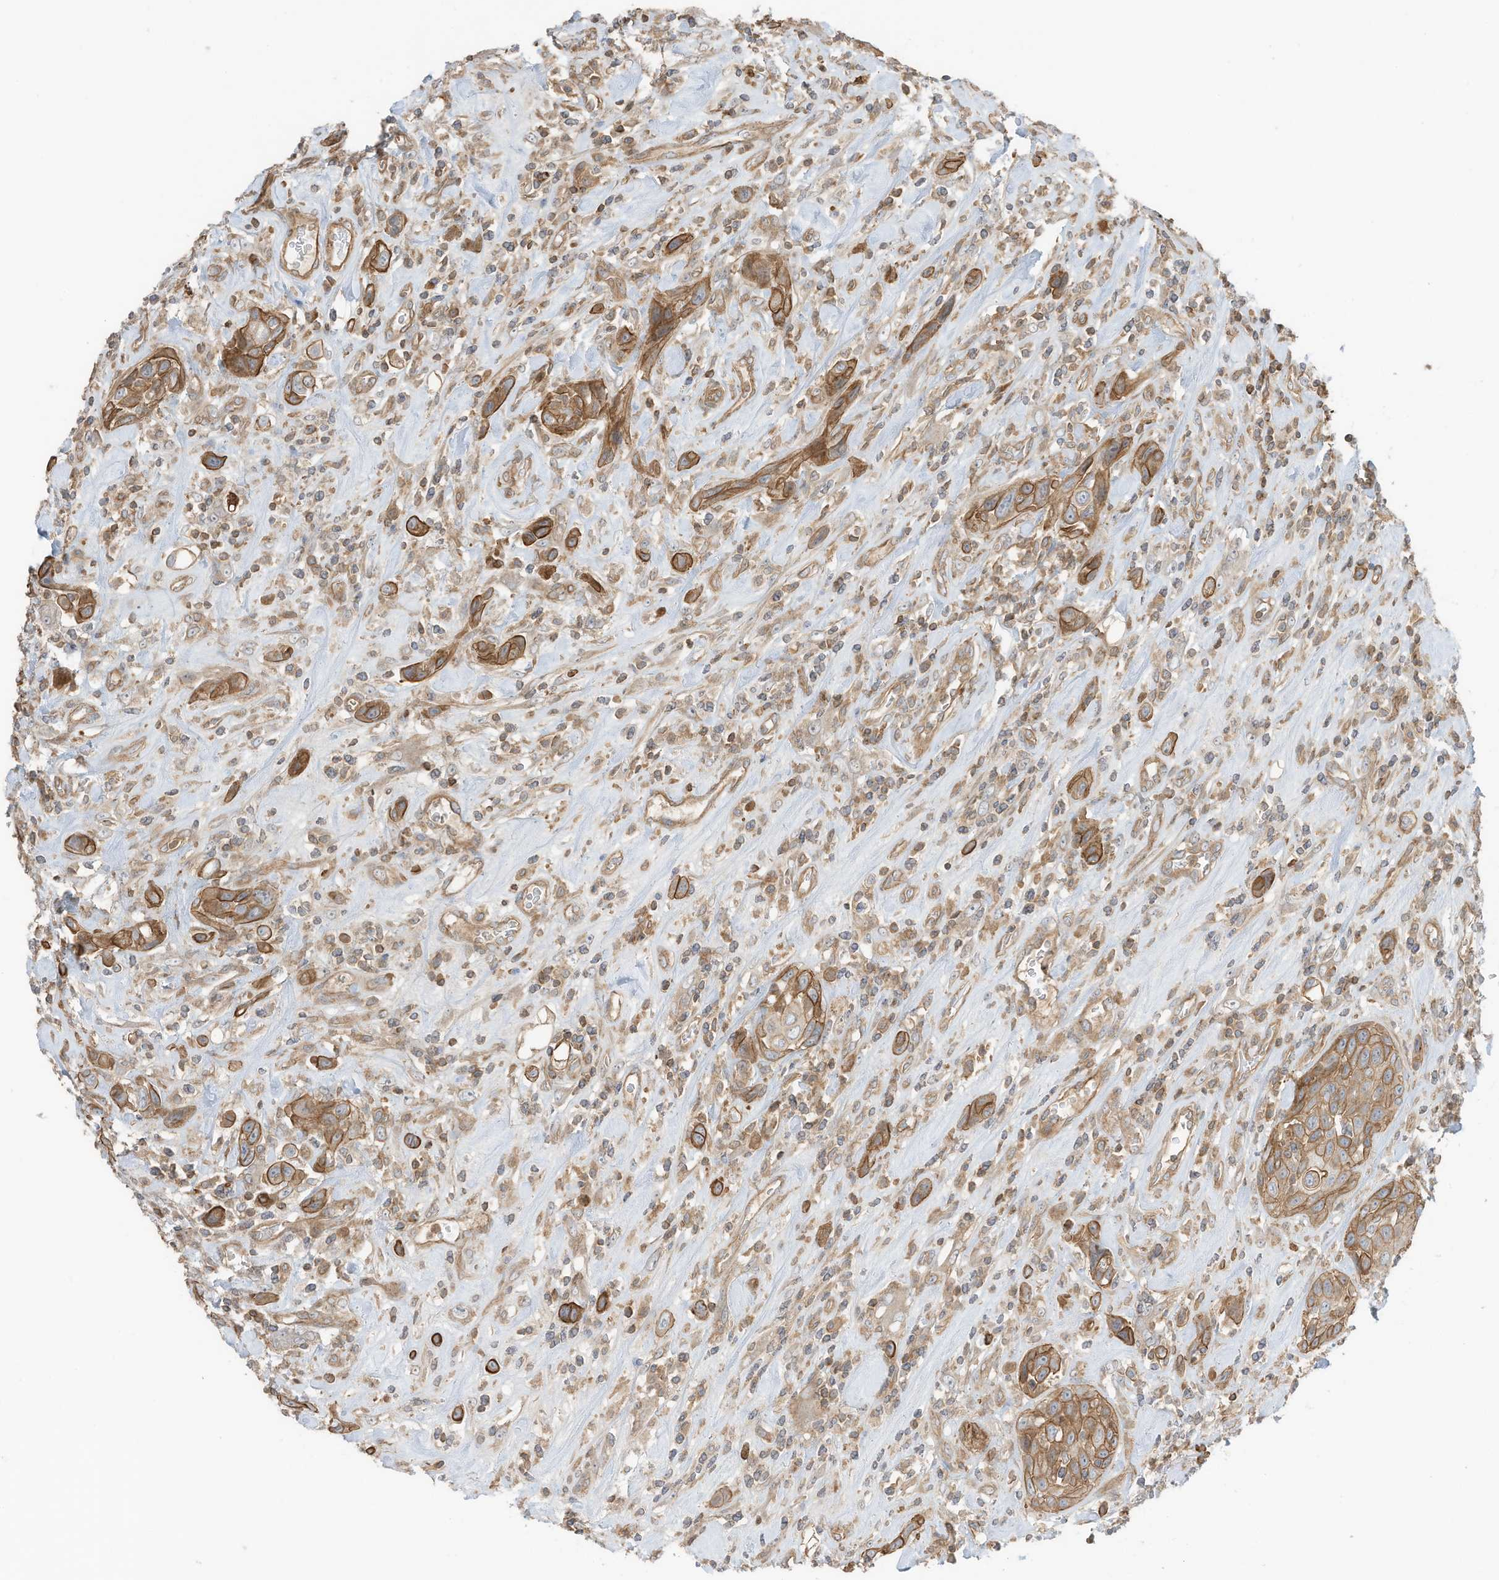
{"staining": {"intensity": "moderate", "quantity": ">75%", "location": "cytoplasmic/membranous"}, "tissue": "urothelial cancer", "cell_type": "Tumor cells", "image_type": "cancer", "snomed": [{"axis": "morphology", "description": "Urothelial carcinoma, High grade"}, {"axis": "topography", "description": "Urinary bladder"}], "caption": "Tumor cells show medium levels of moderate cytoplasmic/membranous staining in about >75% of cells in human urothelial carcinoma (high-grade).", "gene": "SLC25A12", "patient": {"sex": "male", "age": 50}}